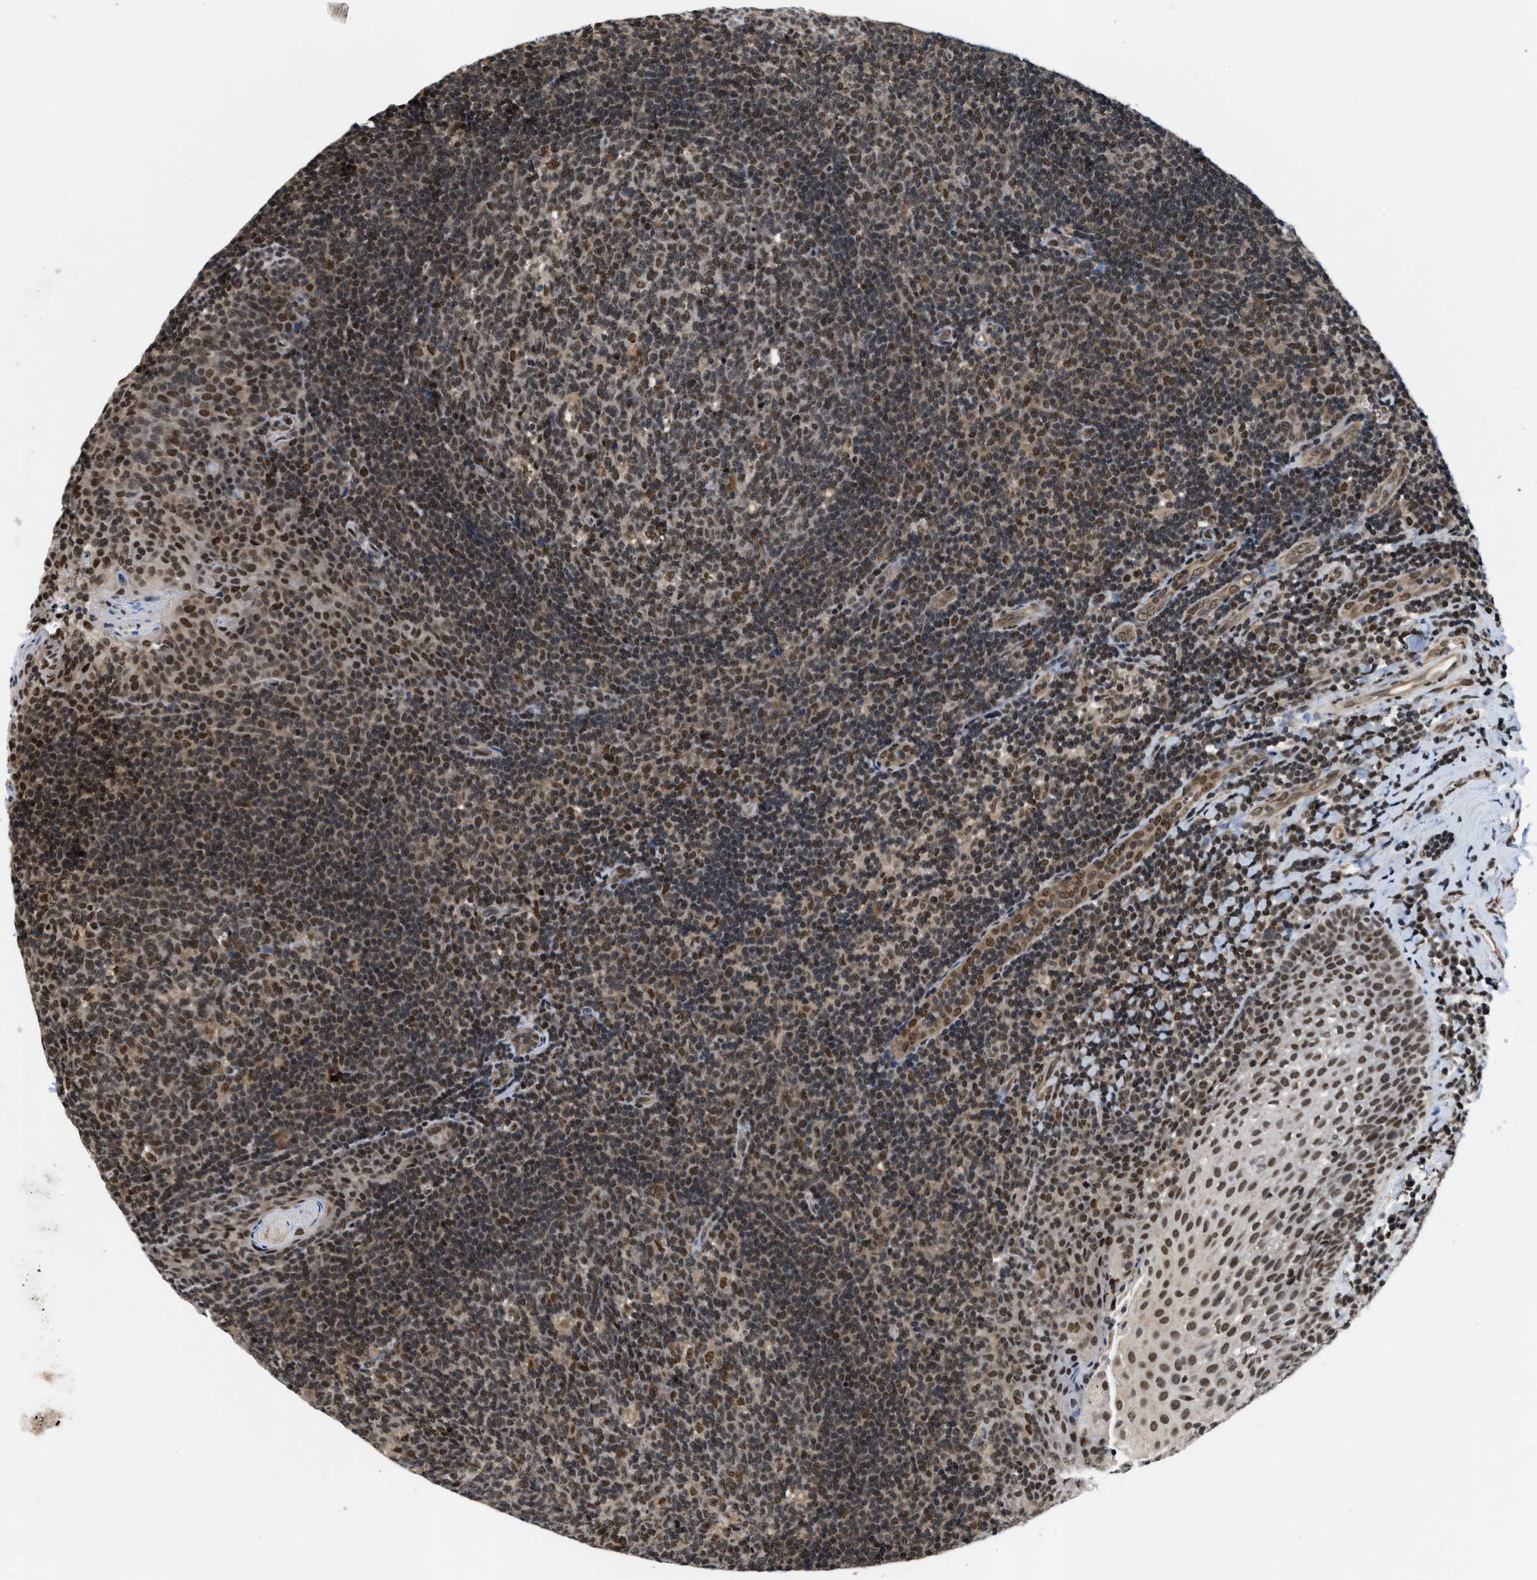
{"staining": {"intensity": "strong", "quantity": ">75%", "location": "nuclear"}, "tissue": "tonsil", "cell_type": "Germinal center cells", "image_type": "normal", "snomed": [{"axis": "morphology", "description": "Normal tissue, NOS"}, {"axis": "topography", "description": "Tonsil"}], "caption": "Strong nuclear staining for a protein is seen in about >75% of germinal center cells of unremarkable tonsil using immunohistochemistry.", "gene": "SAFB", "patient": {"sex": "male", "age": 17}}